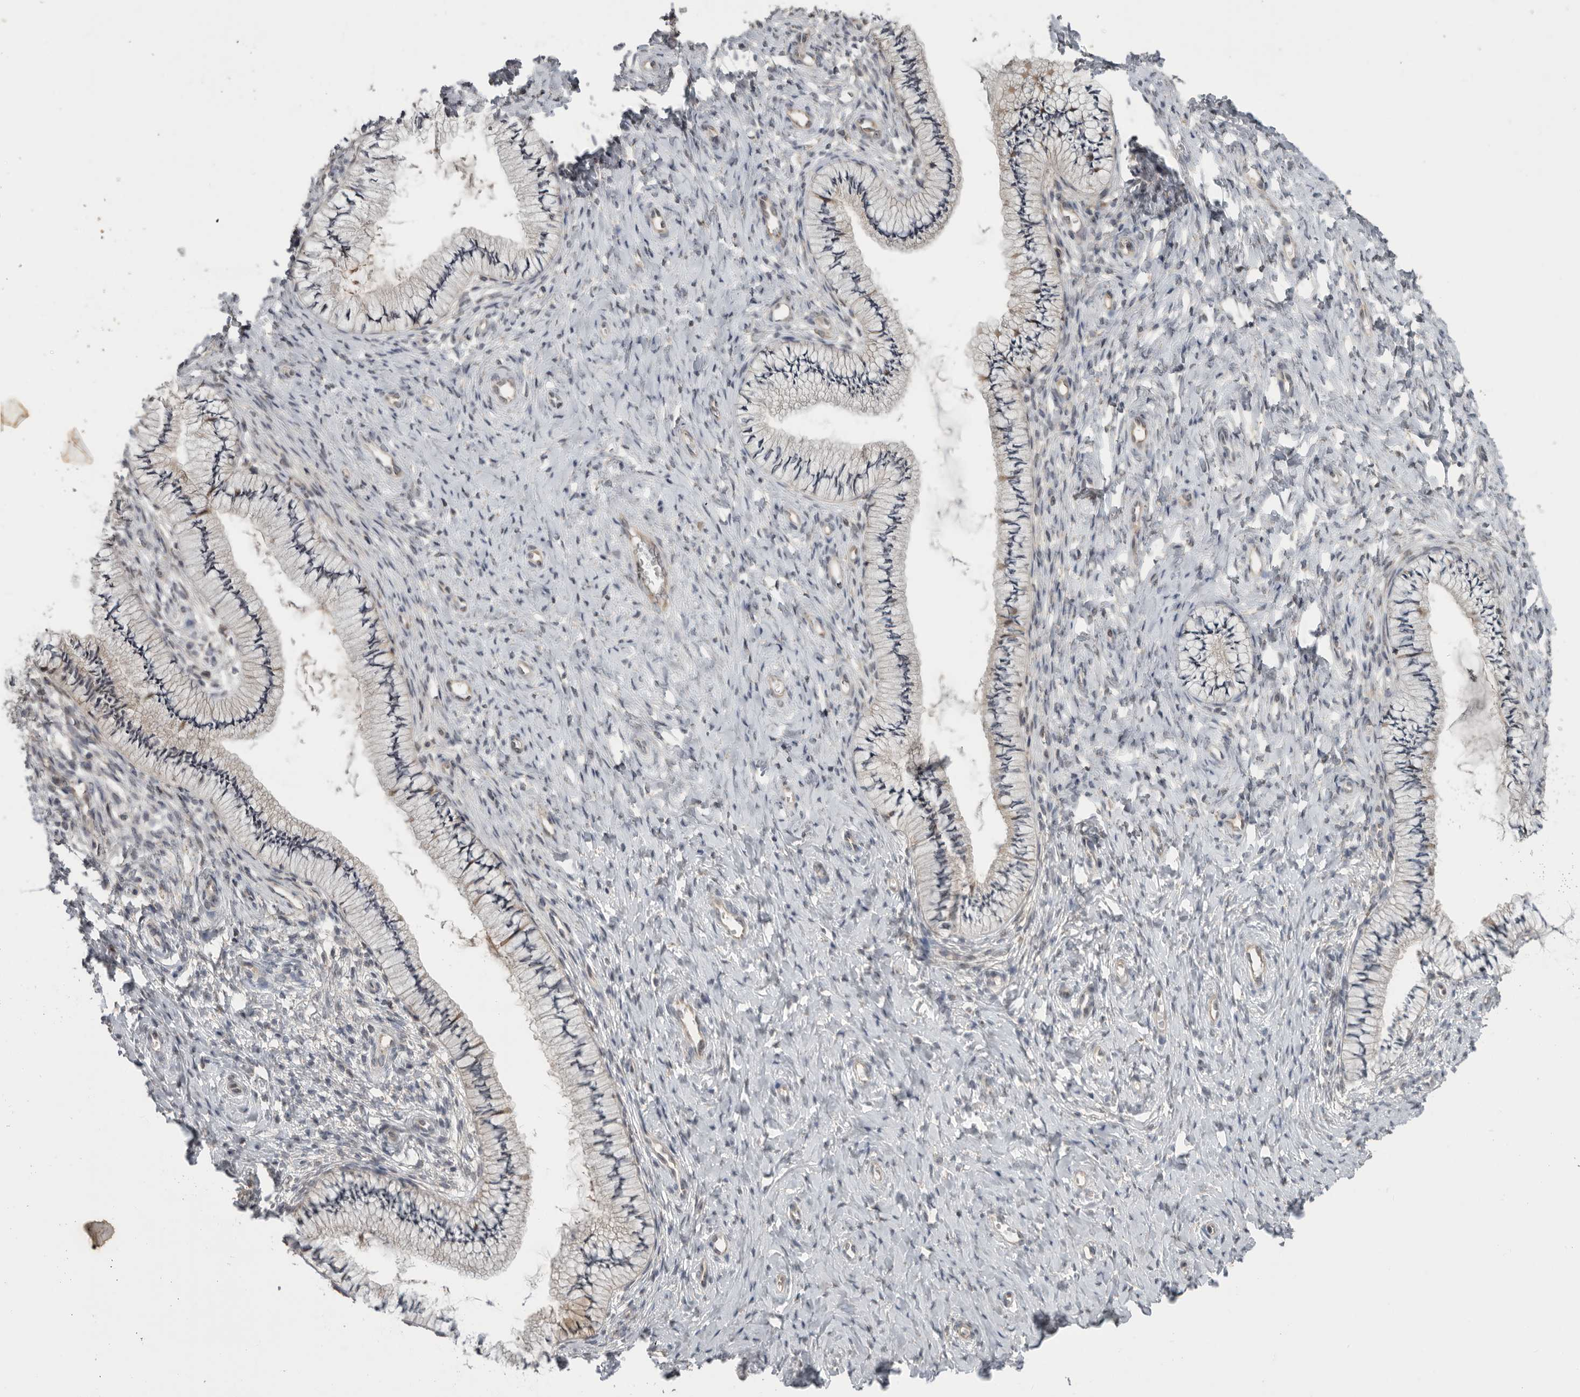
{"staining": {"intensity": "negative", "quantity": "none", "location": "none"}, "tissue": "cervix", "cell_type": "Glandular cells", "image_type": "normal", "snomed": [{"axis": "morphology", "description": "Normal tissue, NOS"}, {"axis": "topography", "description": "Cervix"}], "caption": "This histopathology image is of unremarkable cervix stained with immunohistochemistry (IHC) to label a protein in brown with the nuclei are counter-stained blue. There is no staining in glandular cells.", "gene": "KLK5", "patient": {"sex": "female", "age": 36}}